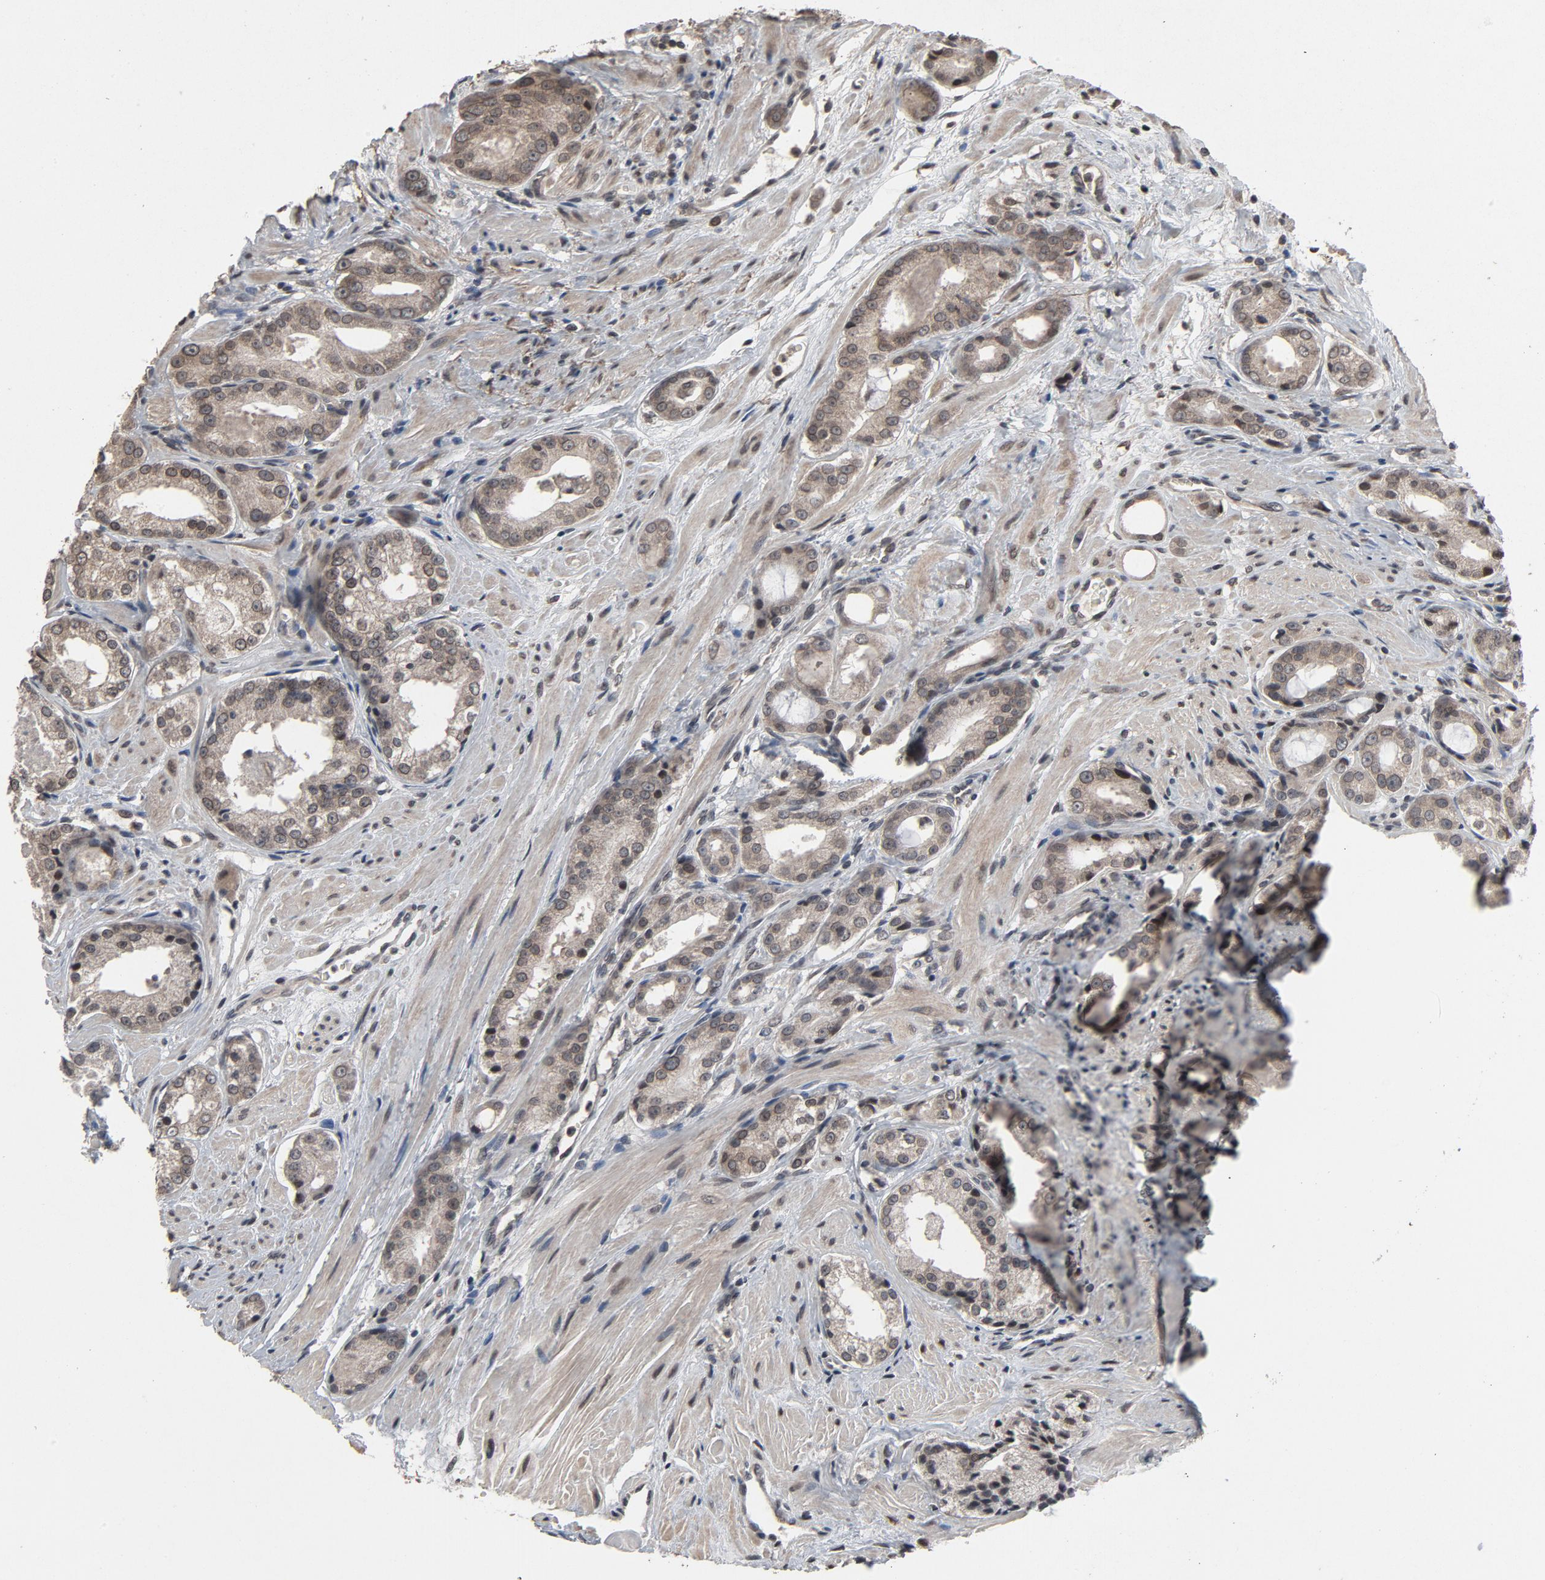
{"staining": {"intensity": "weak", "quantity": ">75%", "location": "cytoplasmic/membranous,nuclear"}, "tissue": "prostate cancer", "cell_type": "Tumor cells", "image_type": "cancer", "snomed": [{"axis": "morphology", "description": "Adenocarcinoma, Medium grade"}, {"axis": "topography", "description": "Prostate"}], "caption": "This is a micrograph of IHC staining of prostate cancer, which shows weak positivity in the cytoplasmic/membranous and nuclear of tumor cells.", "gene": "POM121", "patient": {"sex": "male", "age": 60}}